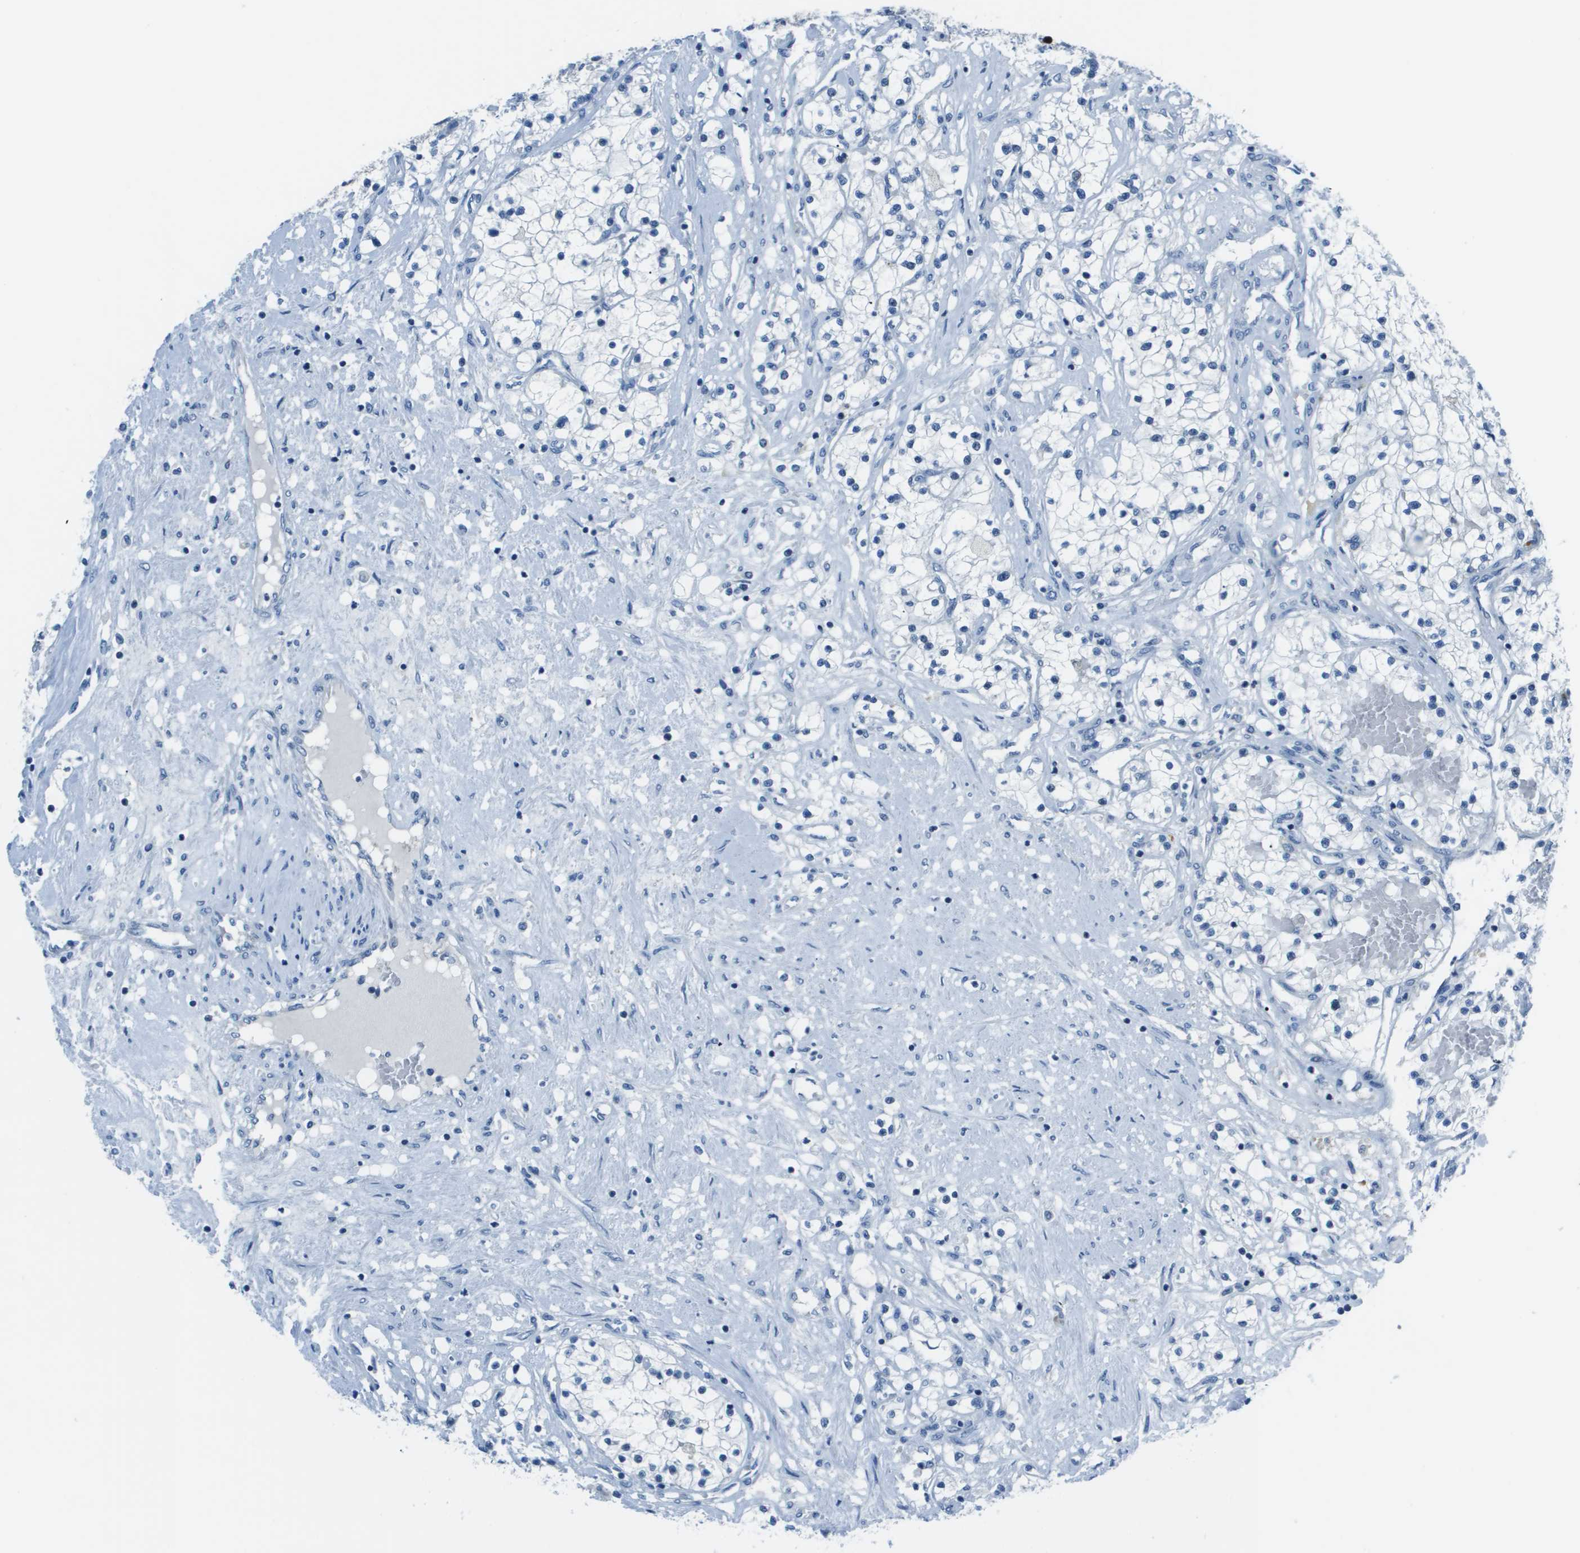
{"staining": {"intensity": "negative", "quantity": "none", "location": "none"}, "tissue": "renal cancer", "cell_type": "Tumor cells", "image_type": "cancer", "snomed": [{"axis": "morphology", "description": "Adenocarcinoma, NOS"}, {"axis": "topography", "description": "Kidney"}], "caption": "This is an IHC image of human renal cancer (adenocarcinoma). There is no positivity in tumor cells.", "gene": "STIP1", "patient": {"sex": "male", "age": 68}}